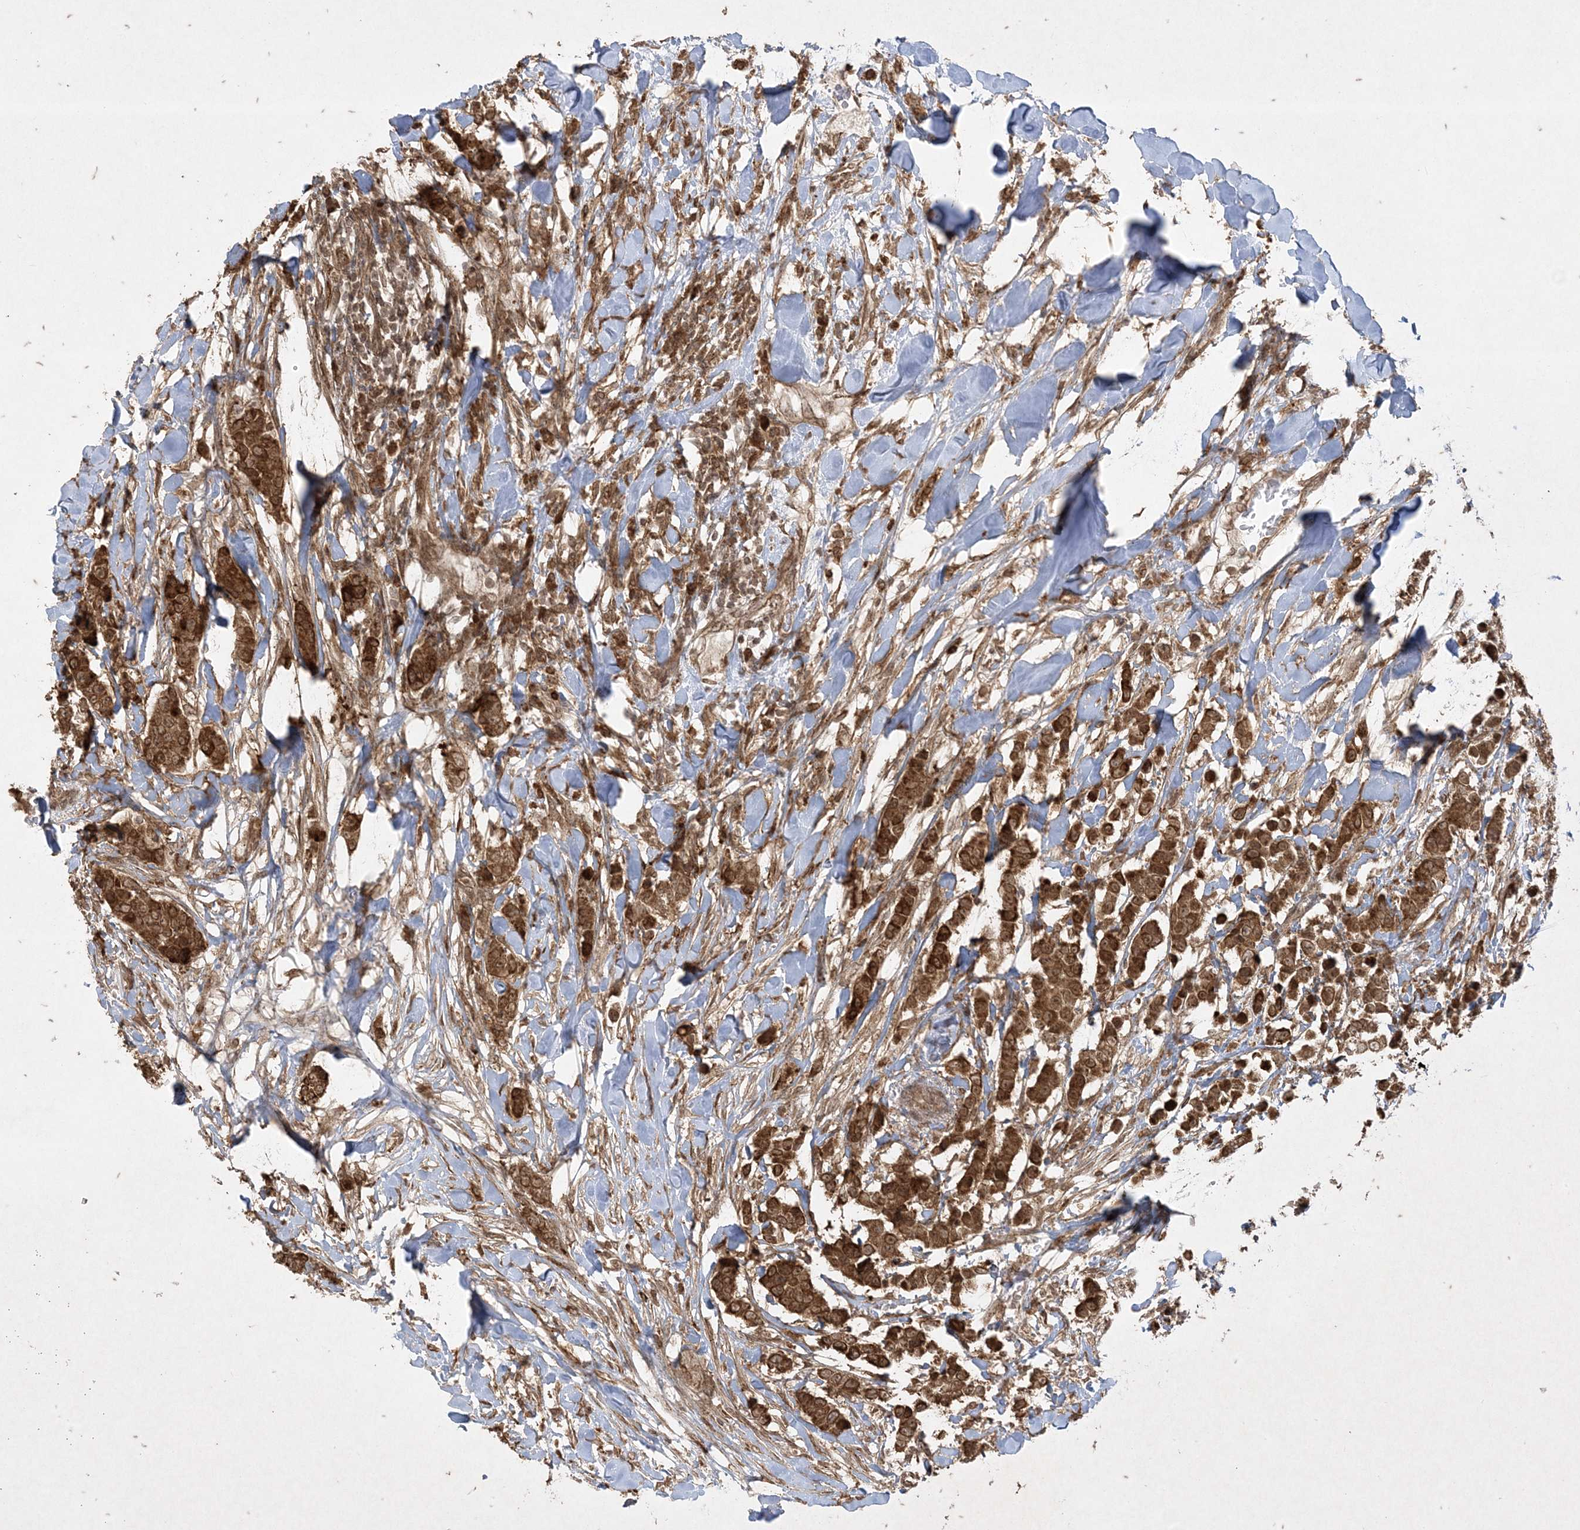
{"staining": {"intensity": "strong", "quantity": ">75%", "location": "cytoplasmic/membranous"}, "tissue": "breast cancer", "cell_type": "Tumor cells", "image_type": "cancer", "snomed": [{"axis": "morphology", "description": "Duct carcinoma"}, {"axis": "topography", "description": "Breast"}], "caption": "The immunohistochemical stain shows strong cytoplasmic/membranous expression in tumor cells of breast cancer (infiltrating ductal carcinoma) tissue.", "gene": "RRAS", "patient": {"sex": "female", "age": 40}}